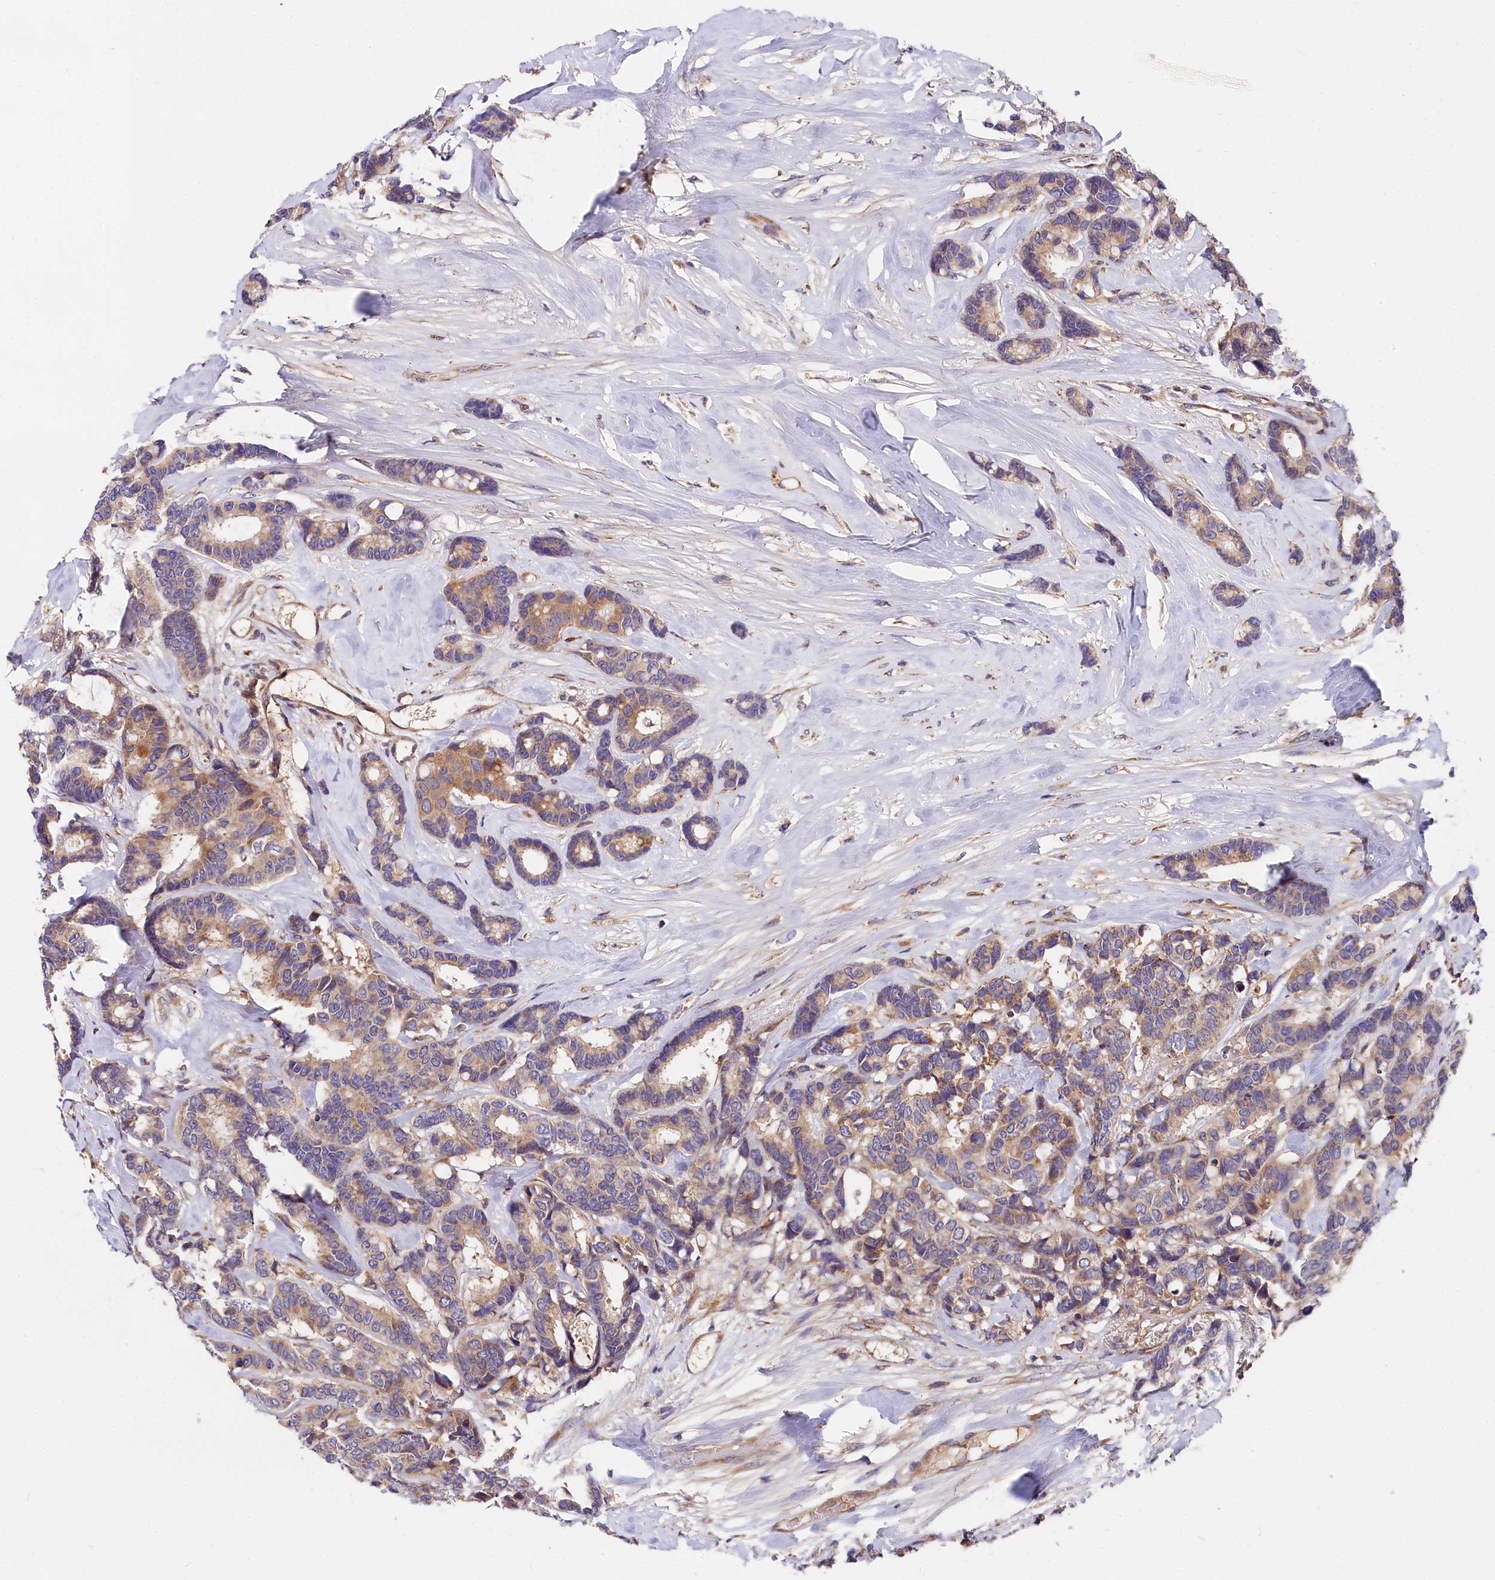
{"staining": {"intensity": "weak", "quantity": ">75%", "location": "cytoplasmic/membranous"}, "tissue": "breast cancer", "cell_type": "Tumor cells", "image_type": "cancer", "snomed": [{"axis": "morphology", "description": "Duct carcinoma"}, {"axis": "topography", "description": "Breast"}], "caption": "Immunohistochemical staining of human intraductal carcinoma (breast) shows low levels of weak cytoplasmic/membranous staining in about >75% of tumor cells.", "gene": "SPG11", "patient": {"sex": "female", "age": 87}}